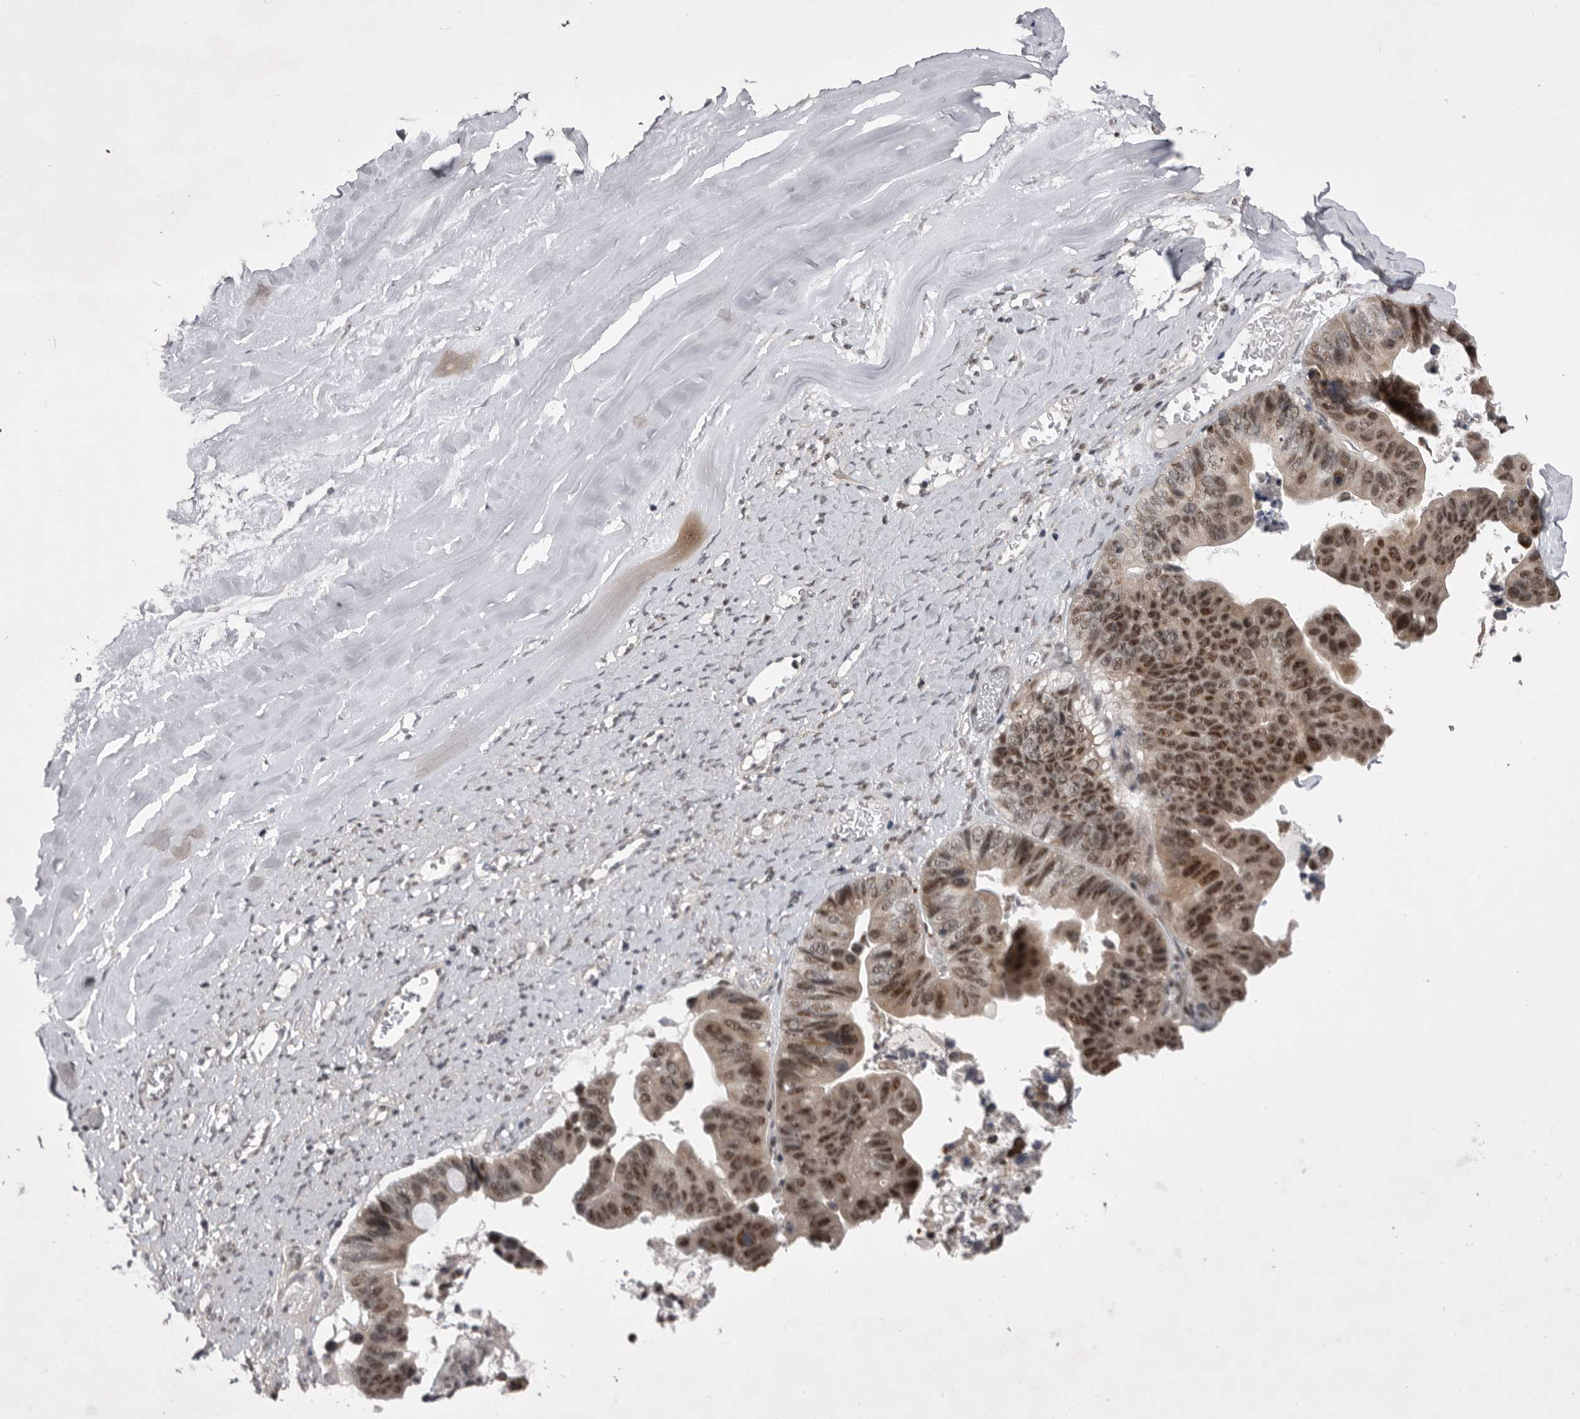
{"staining": {"intensity": "moderate", "quantity": ">75%", "location": "nuclear"}, "tissue": "ovarian cancer", "cell_type": "Tumor cells", "image_type": "cancer", "snomed": [{"axis": "morphology", "description": "Cystadenocarcinoma, mucinous, NOS"}, {"axis": "topography", "description": "Ovary"}], "caption": "Immunohistochemical staining of ovarian cancer (mucinous cystadenocarcinoma) shows medium levels of moderate nuclear staining in about >75% of tumor cells.", "gene": "PRPF3", "patient": {"sex": "female", "age": 61}}